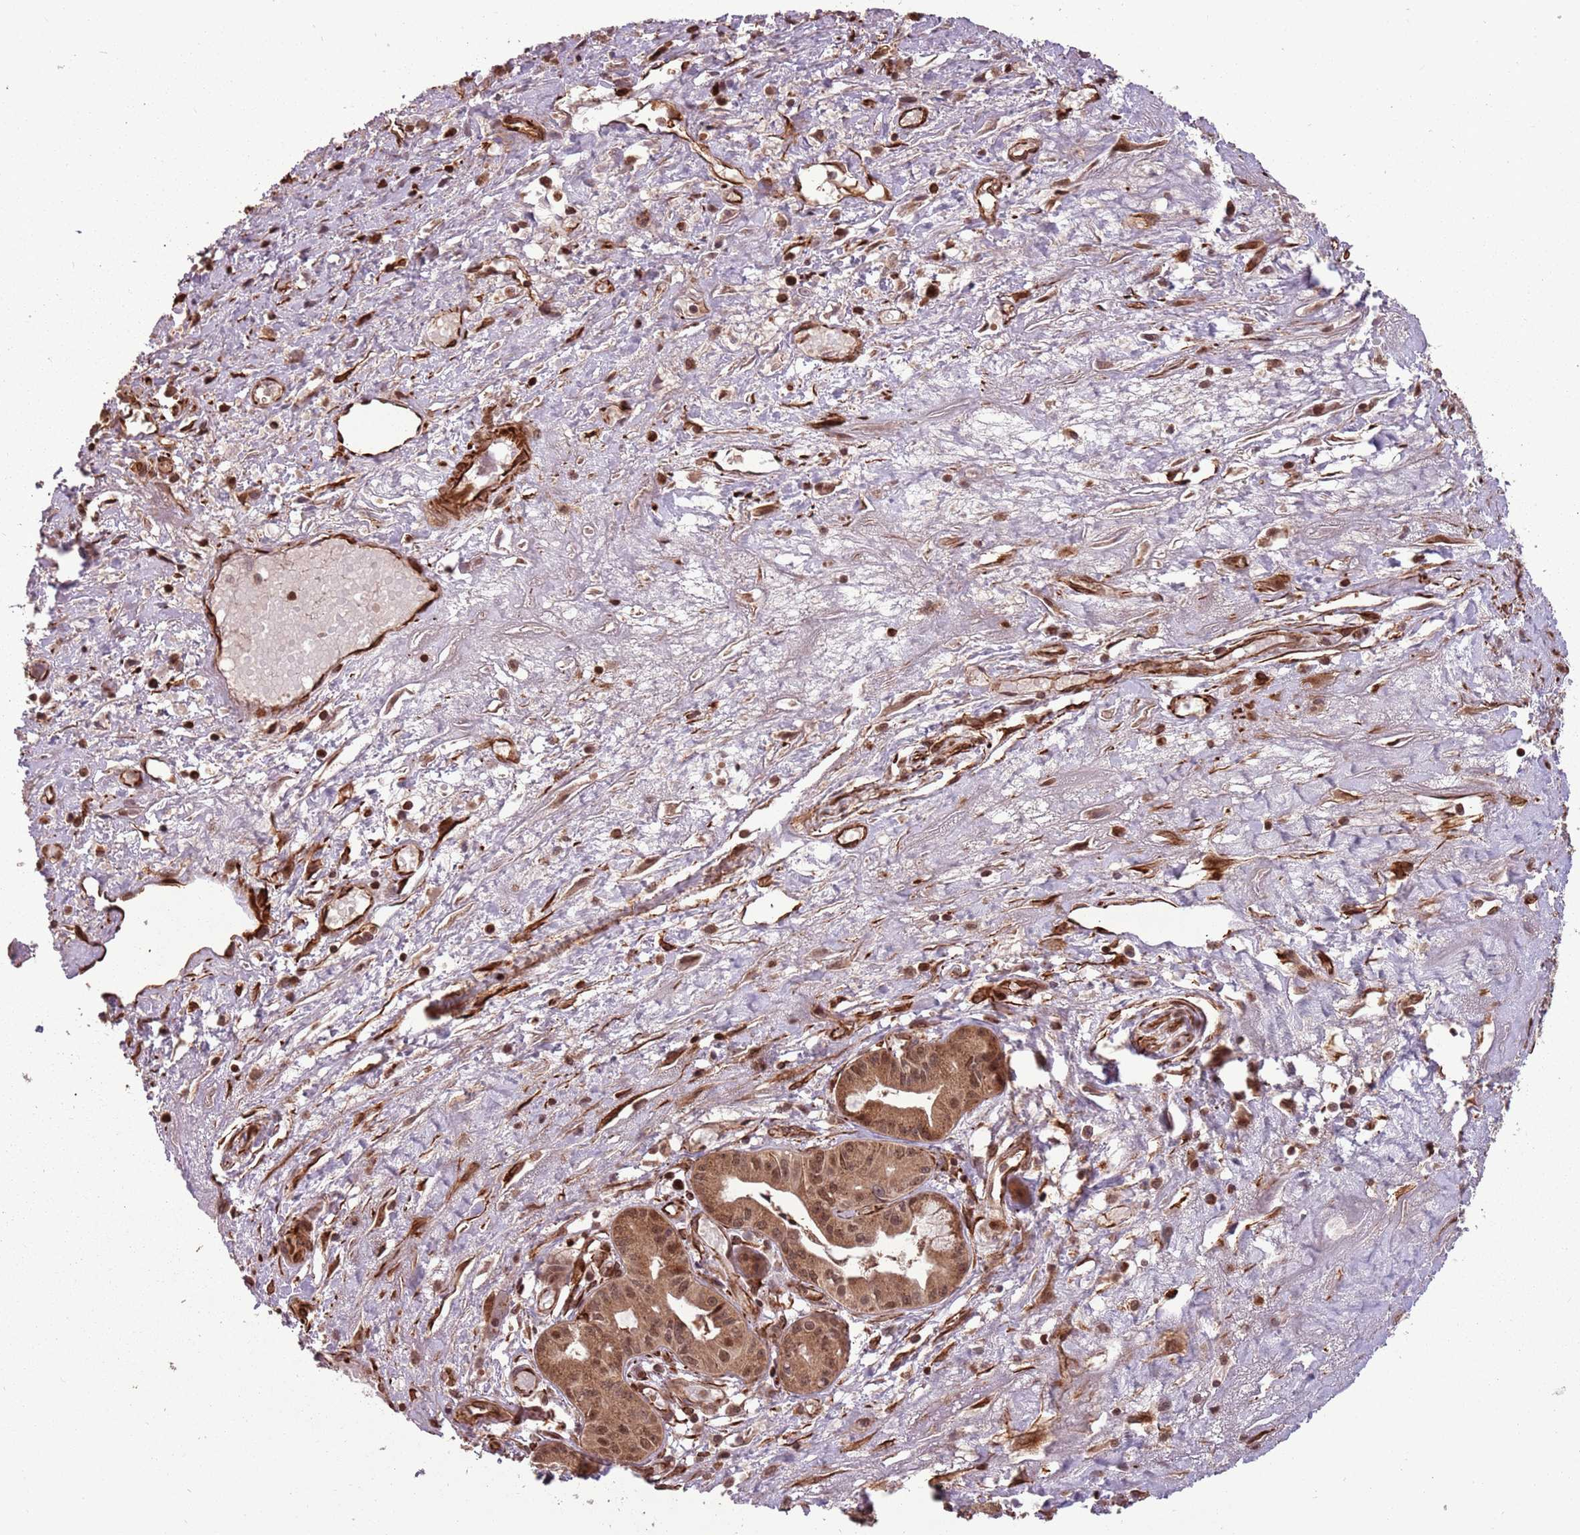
{"staining": {"intensity": "moderate", "quantity": ">75%", "location": "cytoplasmic/membranous,nuclear"}, "tissue": "pancreatic cancer", "cell_type": "Tumor cells", "image_type": "cancer", "snomed": [{"axis": "morphology", "description": "Adenocarcinoma, NOS"}, {"axis": "topography", "description": "Pancreas"}], "caption": "DAB immunohistochemical staining of human pancreatic adenocarcinoma shows moderate cytoplasmic/membranous and nuclear protein positivity in approximately >75% of tumor cells.", "gene": "ADAMTS3", "patient": {"sex": "female", "age": 50}}